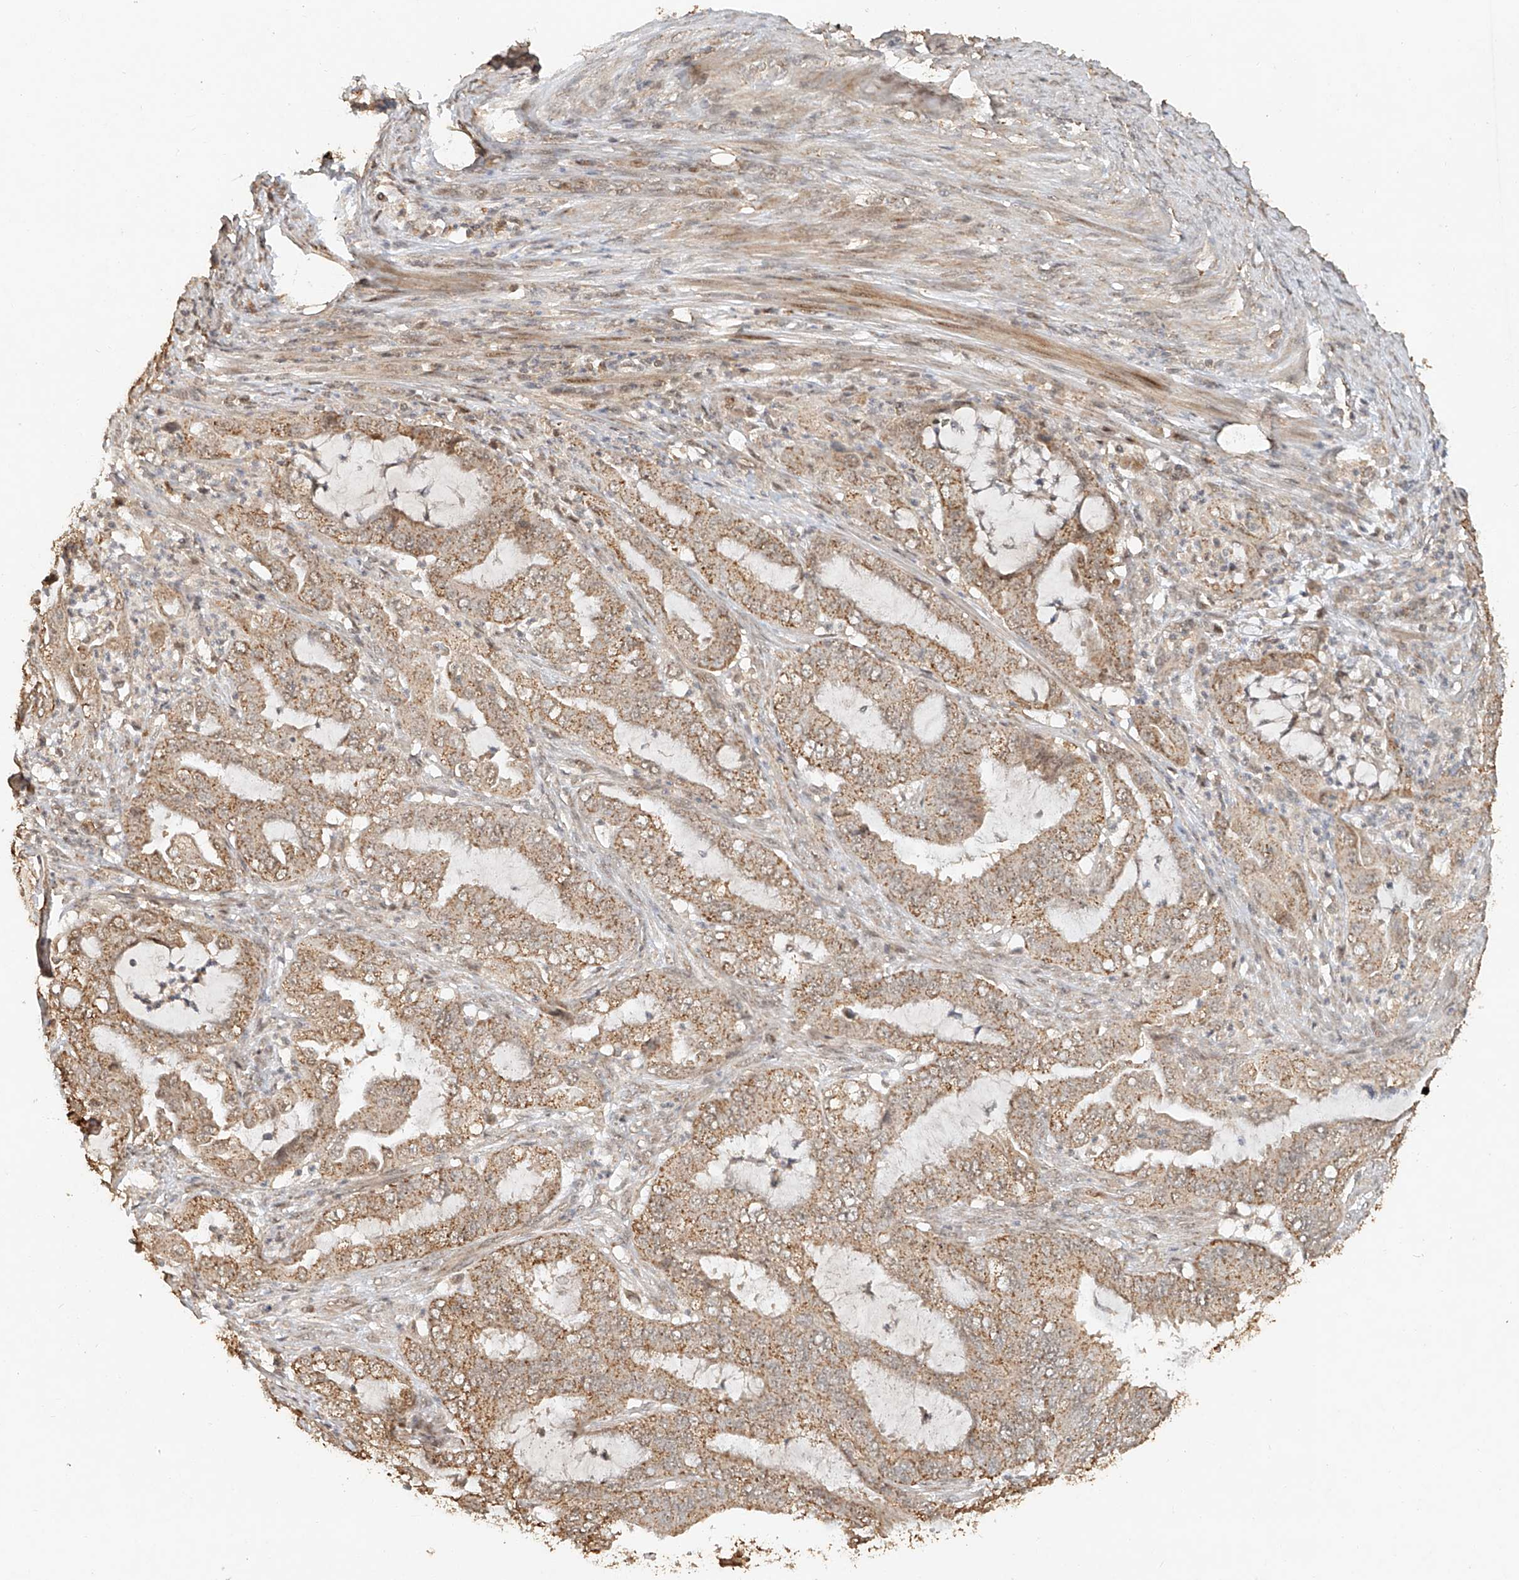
{"staining": {"intensity": "moderate", "quantity": ">75%", "location": "cytoplasmic/membranous"}, "tissue": "endometrial cancer", "cell_type": "Tumor cells", "image_type": "cancer", "snomed": [{"axis": "morphology", "description": "Adenocarcinoma, NOS"}, {"axis": "topography", "description": "Endometrium"}], "caption": "Moderate cytoplasmic/membranous protein expression is seen in approximately >75% of tumor cells in endometrial cancer.", "gene": "CXorf58", "patient": {"sex": "female", "age": 51}}